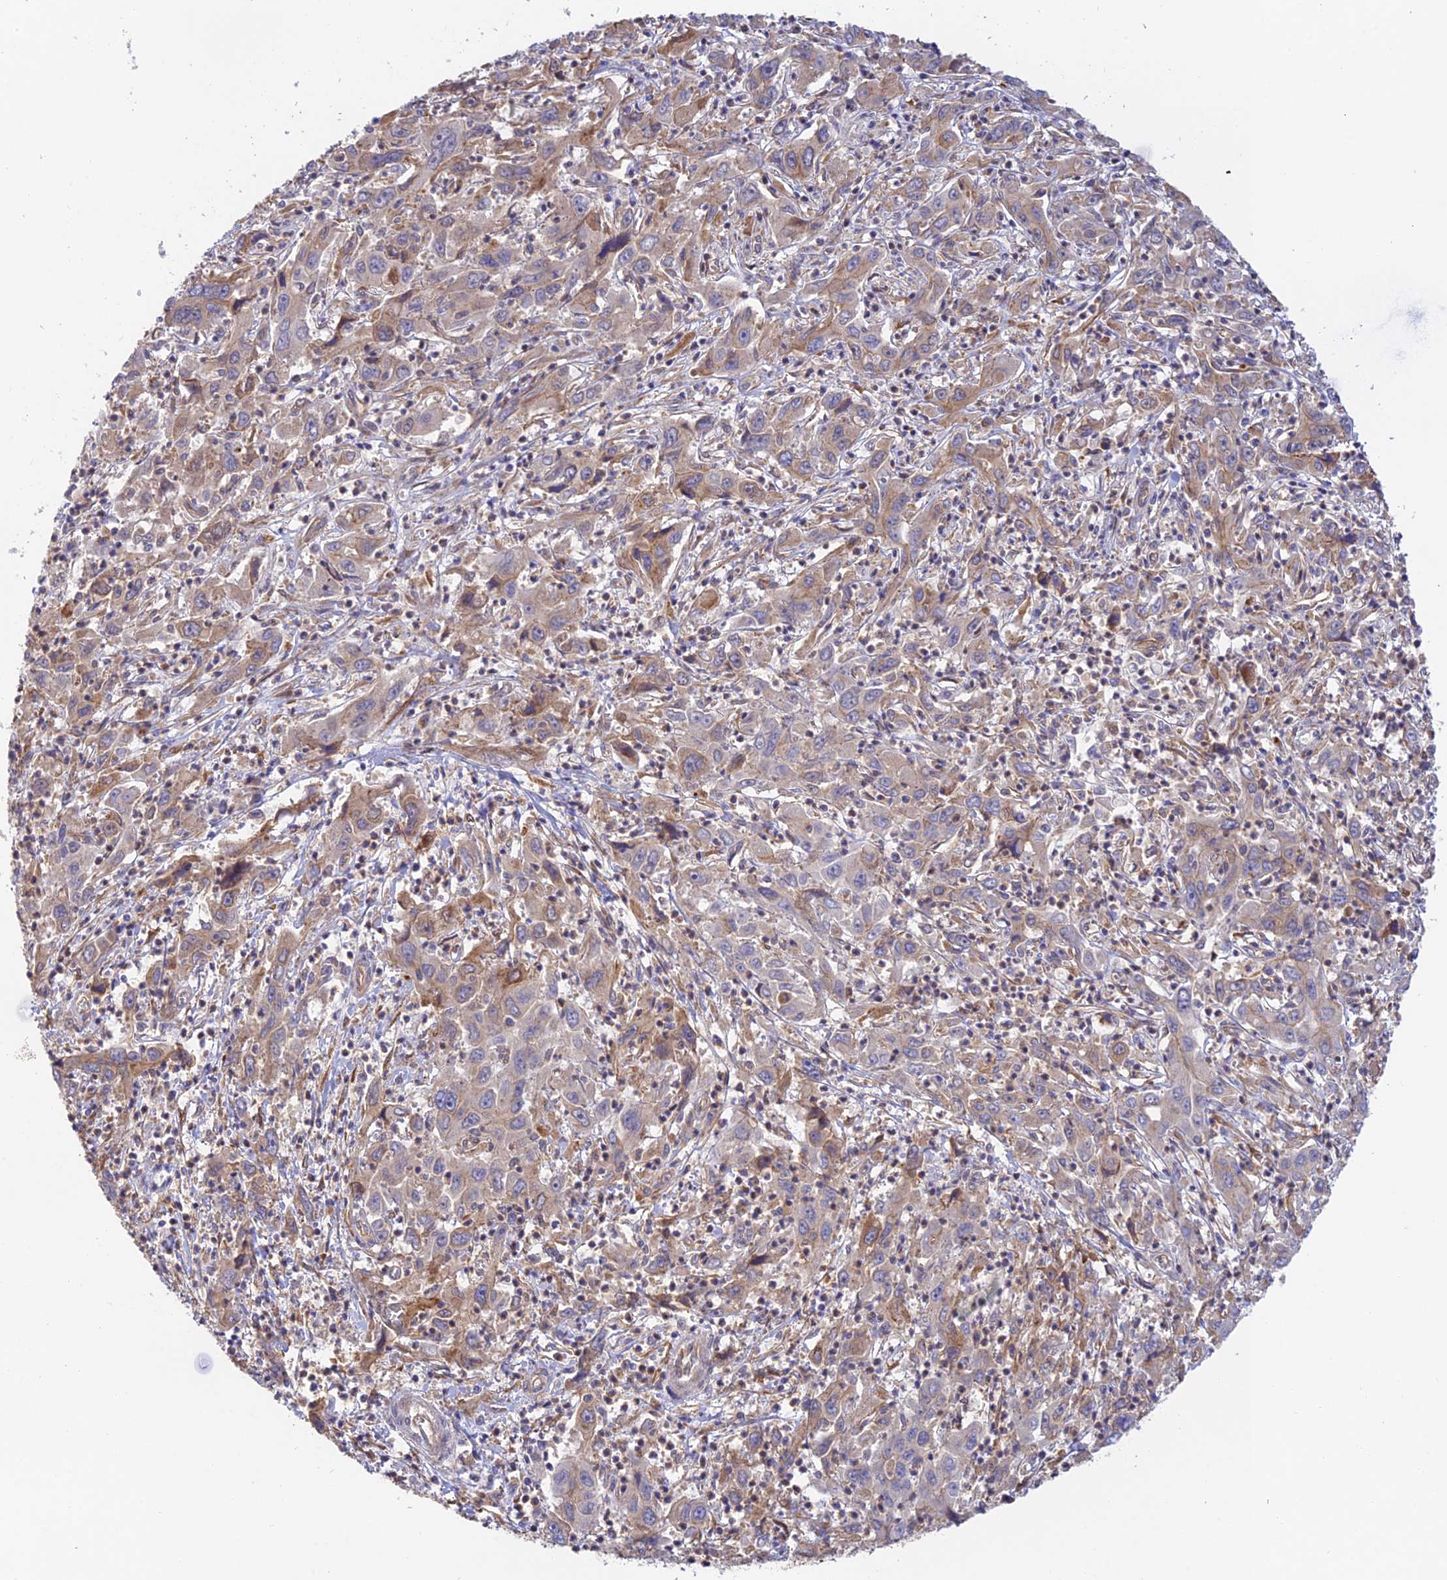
{"staining": {"intensity": "moderate", "quantity": "<25%", "location": "cytoplasmic/membranous"}, "tissue": "liver cancer", "cell_type": "Tumor cells", "image_type": "cancer", "snomed": [{"axis": "morphology", "description": "Carcinoma, Hepatocellular, NOS"}, {"axis": "topography", "description": "Liver"}], "caption": "Immunohistochemical staining of hepatocellular carcinoma (liver) shows low levels of moderate cytoplasmic/membranous positivity in approximately <25% of tumor cells. Immunohistochemistry stains the protein of interest in brown and the nuclei are stained blue.", "gene": "MYO9A", "patient": {"sex": "male", "age": 63}}